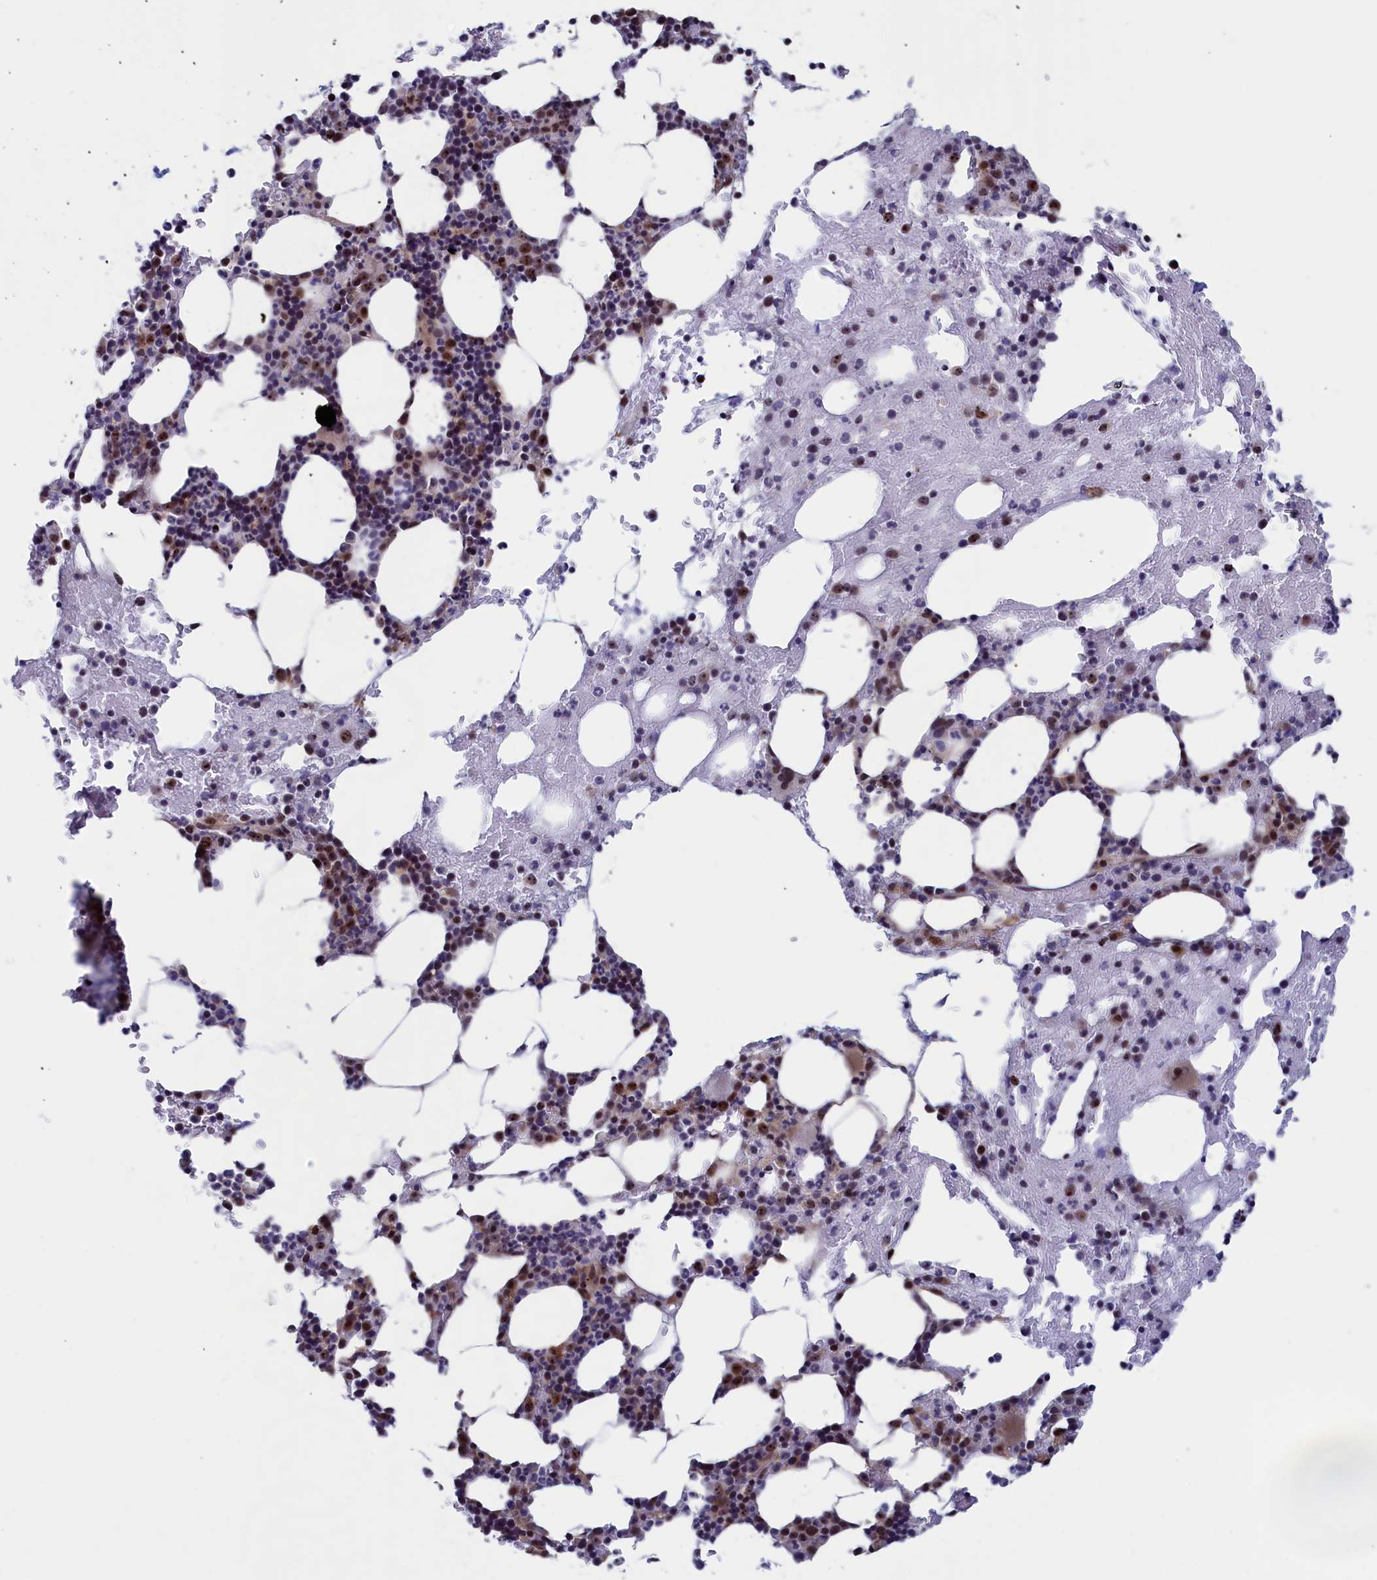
{"staining": {"intensity": "strong", "quantity": "25%-75%", "location": "nuclear"}, "tissue": "bone marrow", "cell_type": "Hematopoietic cells", "image_type": "normal", "snomed": [{"axis": "morphology", "description": "Normal tissue, NOS"}, {"axis": "morphology", "description": "Inflammation, NOS"}, {"axis": "topography", "description": "Bone marrow"}], "caption": "DAB immunohistochemical staining of normal human bone marrow exhibits strong nuclear protein staining in approximately 25%-75% of hematopoietic cells. The staining was performed using DAB, with brown indicating positive protein expression. Nuclei are stained blue with hematoxylin.", "gene": "PPAN", "patient": {"sex": "male", "age": 41}}